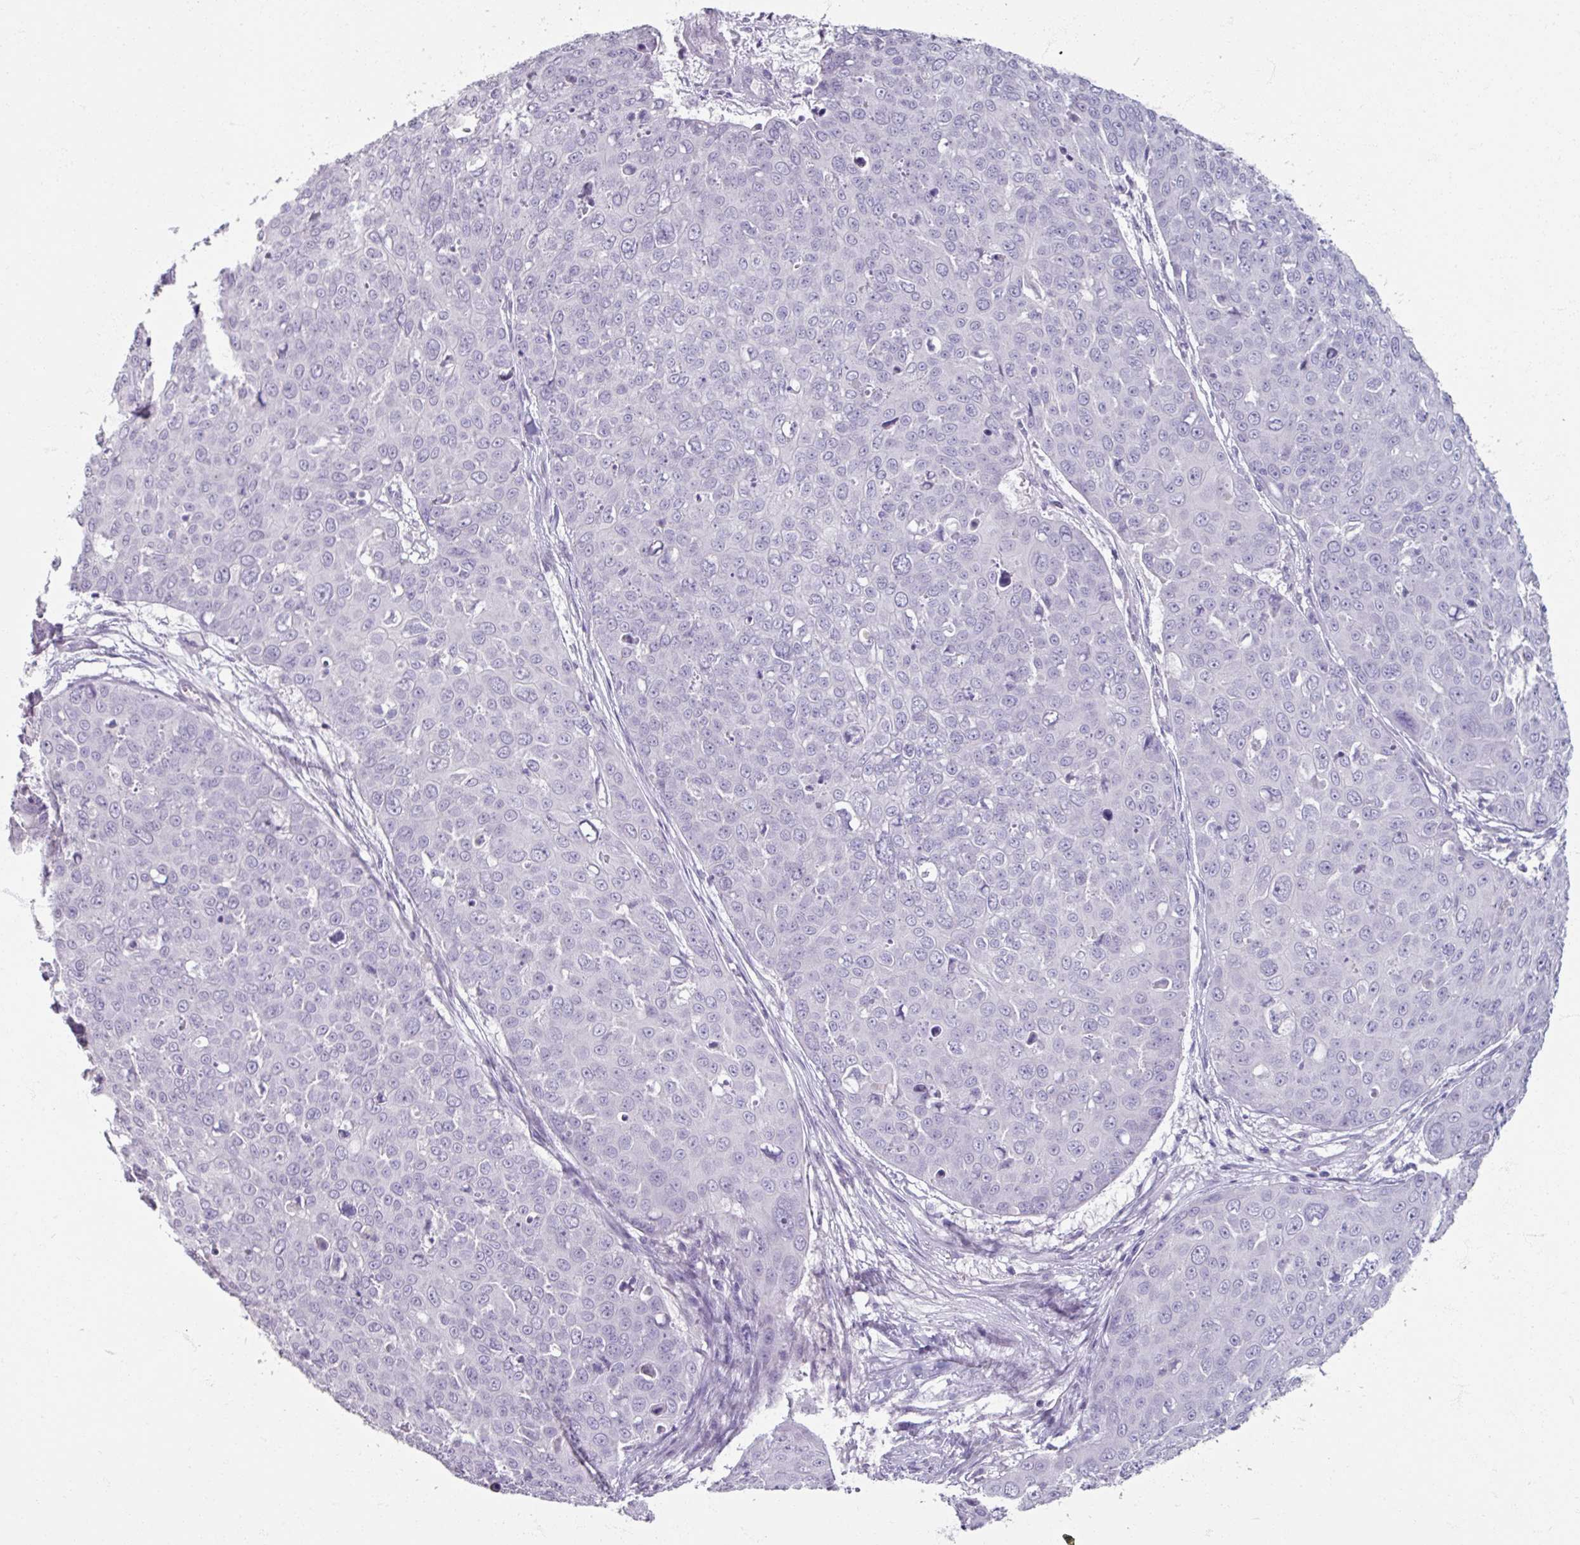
{"staining": {"intensity": "negative", "quantity": "none", "location": "none"}, "tissue": "skin cancer", "cell_type": "Tumor cells", "image_type": "cancer", "snomed": [{"axis": "morphology", "description": "Squamous cell carcinoma, NOS"}, {"axis": "topography", "description": "Skin"}], "caption": "This is a micrograph of IHC staining of skin cancer (squamous cell carcinoma), which shows no staining in tumor cells.", "gene": "TG", "patient": {"sex": "male", "age": 71}}